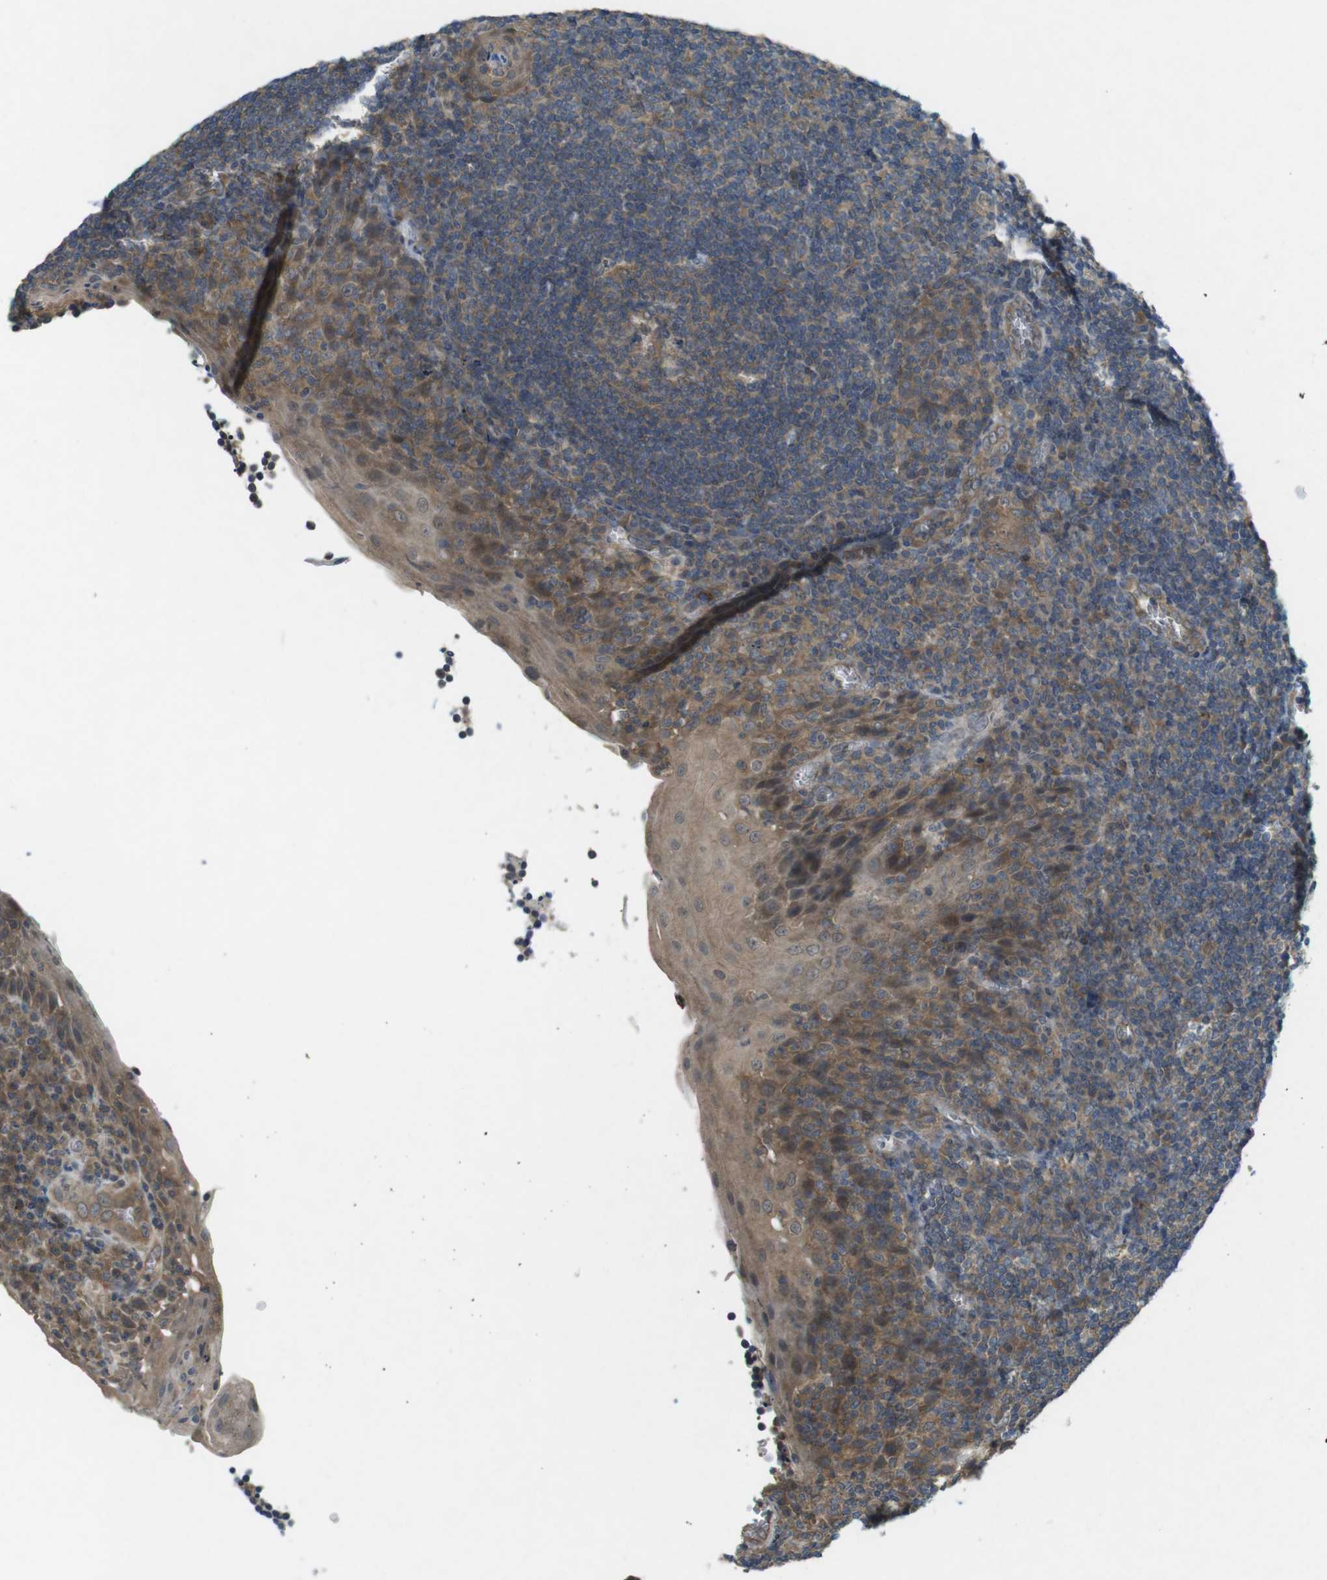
{"staining": {"intensity": "moderate", "quantity": ">75%", "location": "cytoplasmic/membranous"}, "tissue": "tonsil", "cell_type": "Germinal center cells", "image_type": "normal", "snomed": [{"axis": "morphology", "description": "Normal tissue, NOS"}, {"axis": "topography", "description": "Tonsil"}], "caption": "Immunohistochemical staining of normal human tonsil demonstrates >75% levels of moderate cytoplasmic/membranous protein positivity in approximately >75% of germinal center cells. The staining was performed using DAB (3,3'-diaminobenzidine), with brown indicating positive protein expression. Nuclei are stained blue with hematoxylin.", "gene": "SUGT1", "patient": {"sex": "male", "age": 37}}